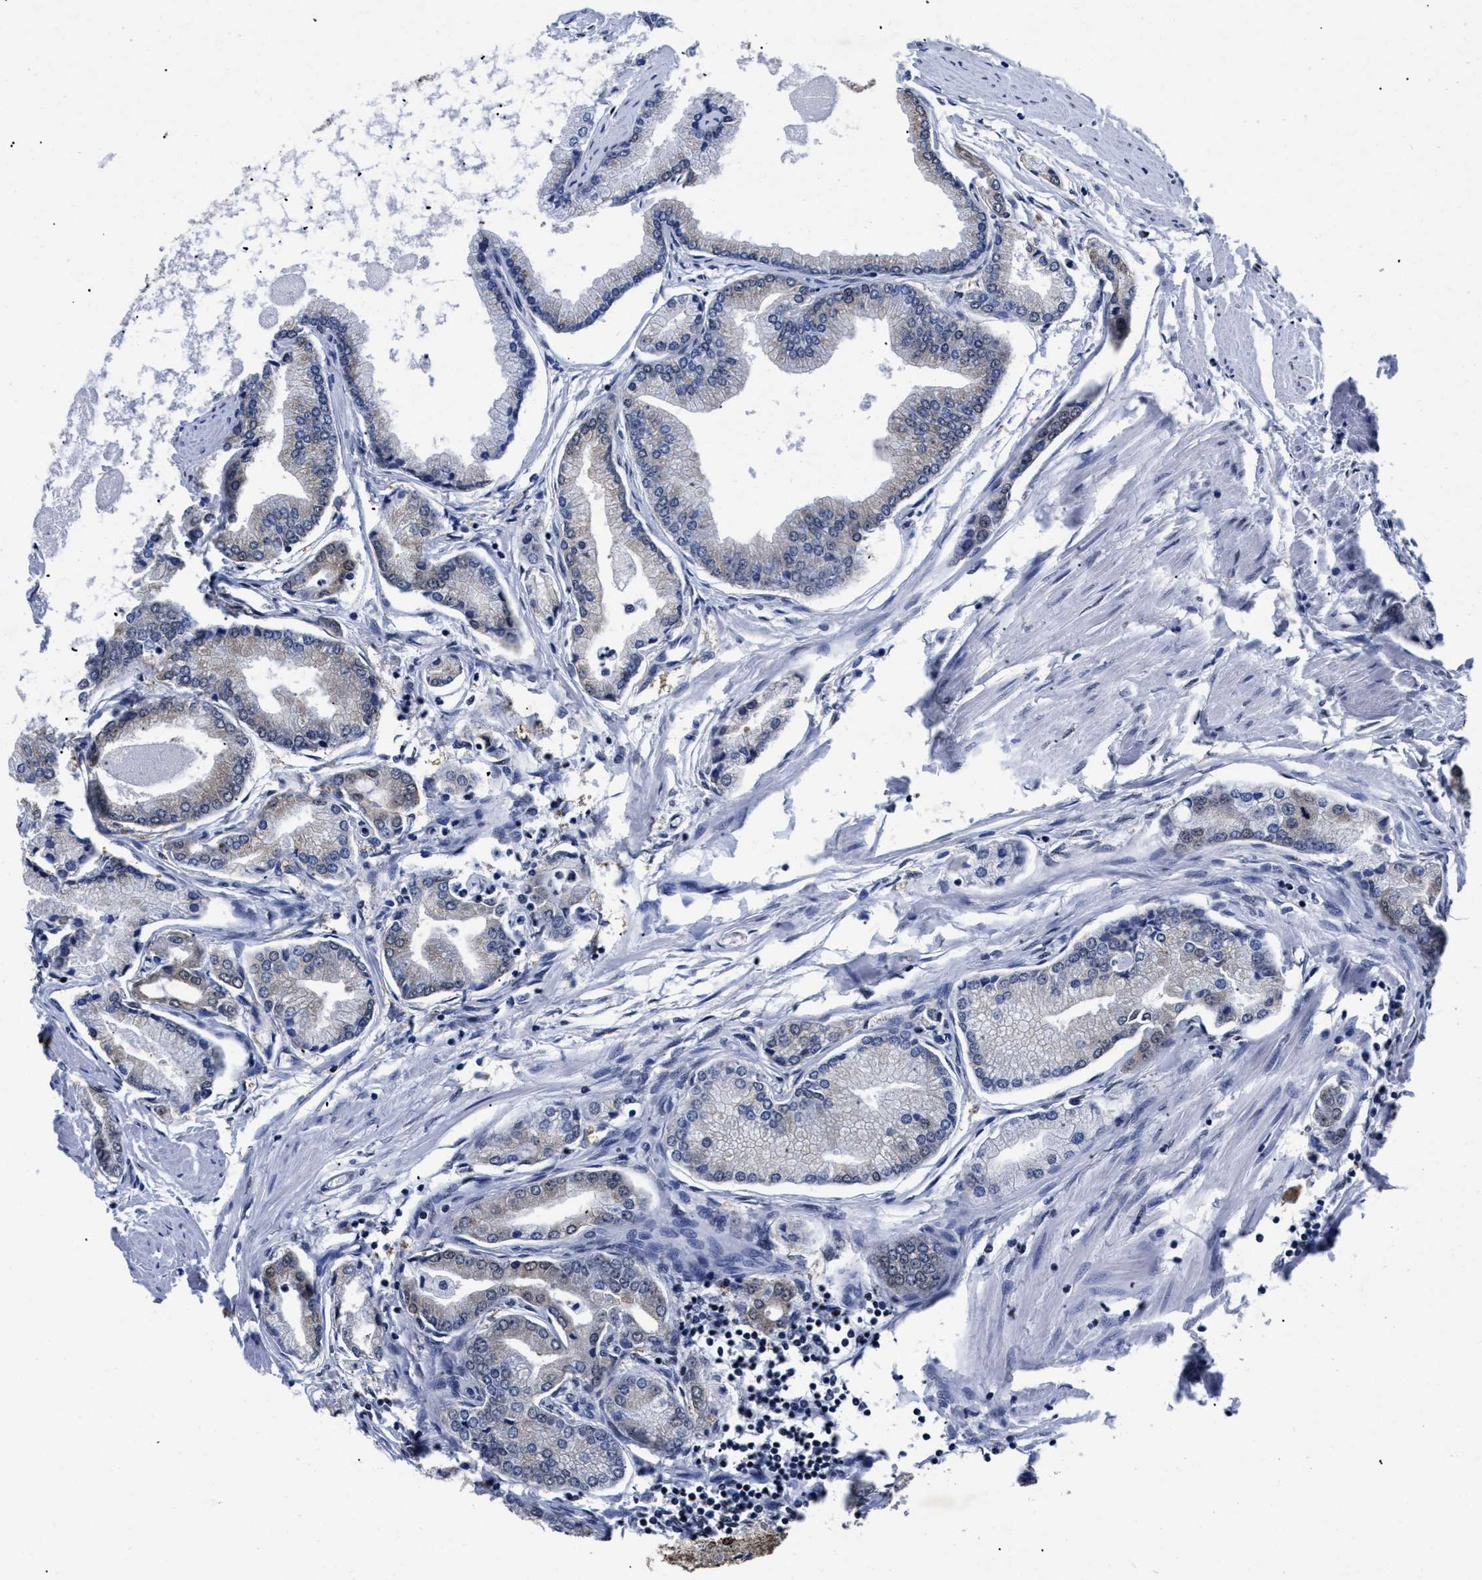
{"staining": {"intensity": "weak", "quantity": "<25%", "location": "cytoplasmic/membranous"}, "tissue": "prostate cancer", "cell_type": "Tumor cells", "image_type": "cancer", "snomed": [{"axis": "morphology", "description": "Adenocarcinoma, High grade"}, {"axis": "topography", "description": "Prostate"}], "caption": "Histopathology image shows no protein positivity in tumor cells of prostate cancer tissue. (Immunohistochemistry, brightfield microscopy, high magnification).", "gene": "CALHM3", "patient": {"sex": "male", "age": 61}}